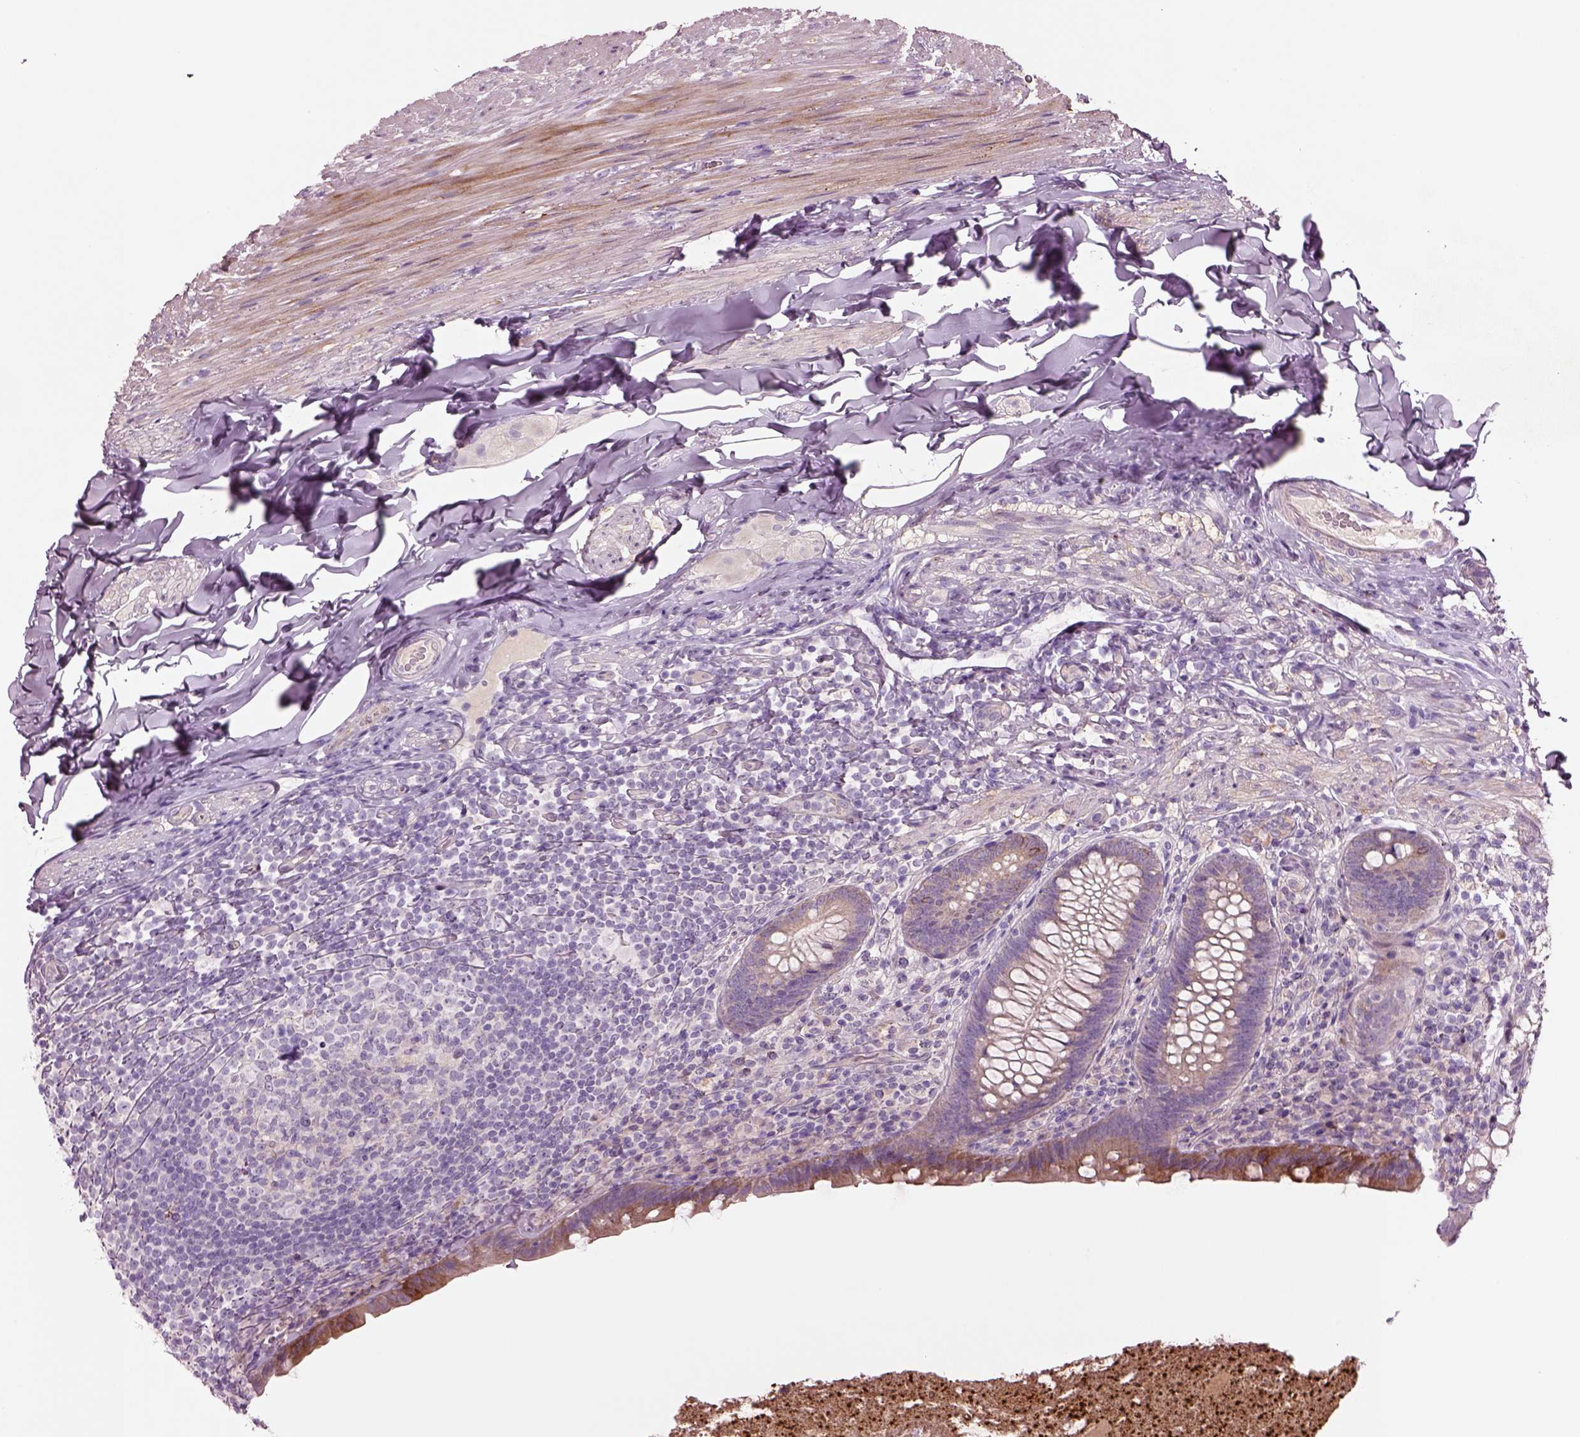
{"staining": {"intensity": "strong", "quantity": "<25%", "location": "cytoplasmic/membranous"}, "tissue": "appendix", "cell_type": "Glandular cells", "image_type": "normal", "snomed": [{"axis": "morphology", "description": "Normal tissue, NOS"}, {"axis": "topography", "description": "Appendix"}], "caption": "Immunohistochemical staining of normal human appendix demonstrates strong cytoplasmic/membranous protein expression in about <25% of glandular cells.", "gene": "PLPP7", "patient": {"sex": "male", "age": 47}}